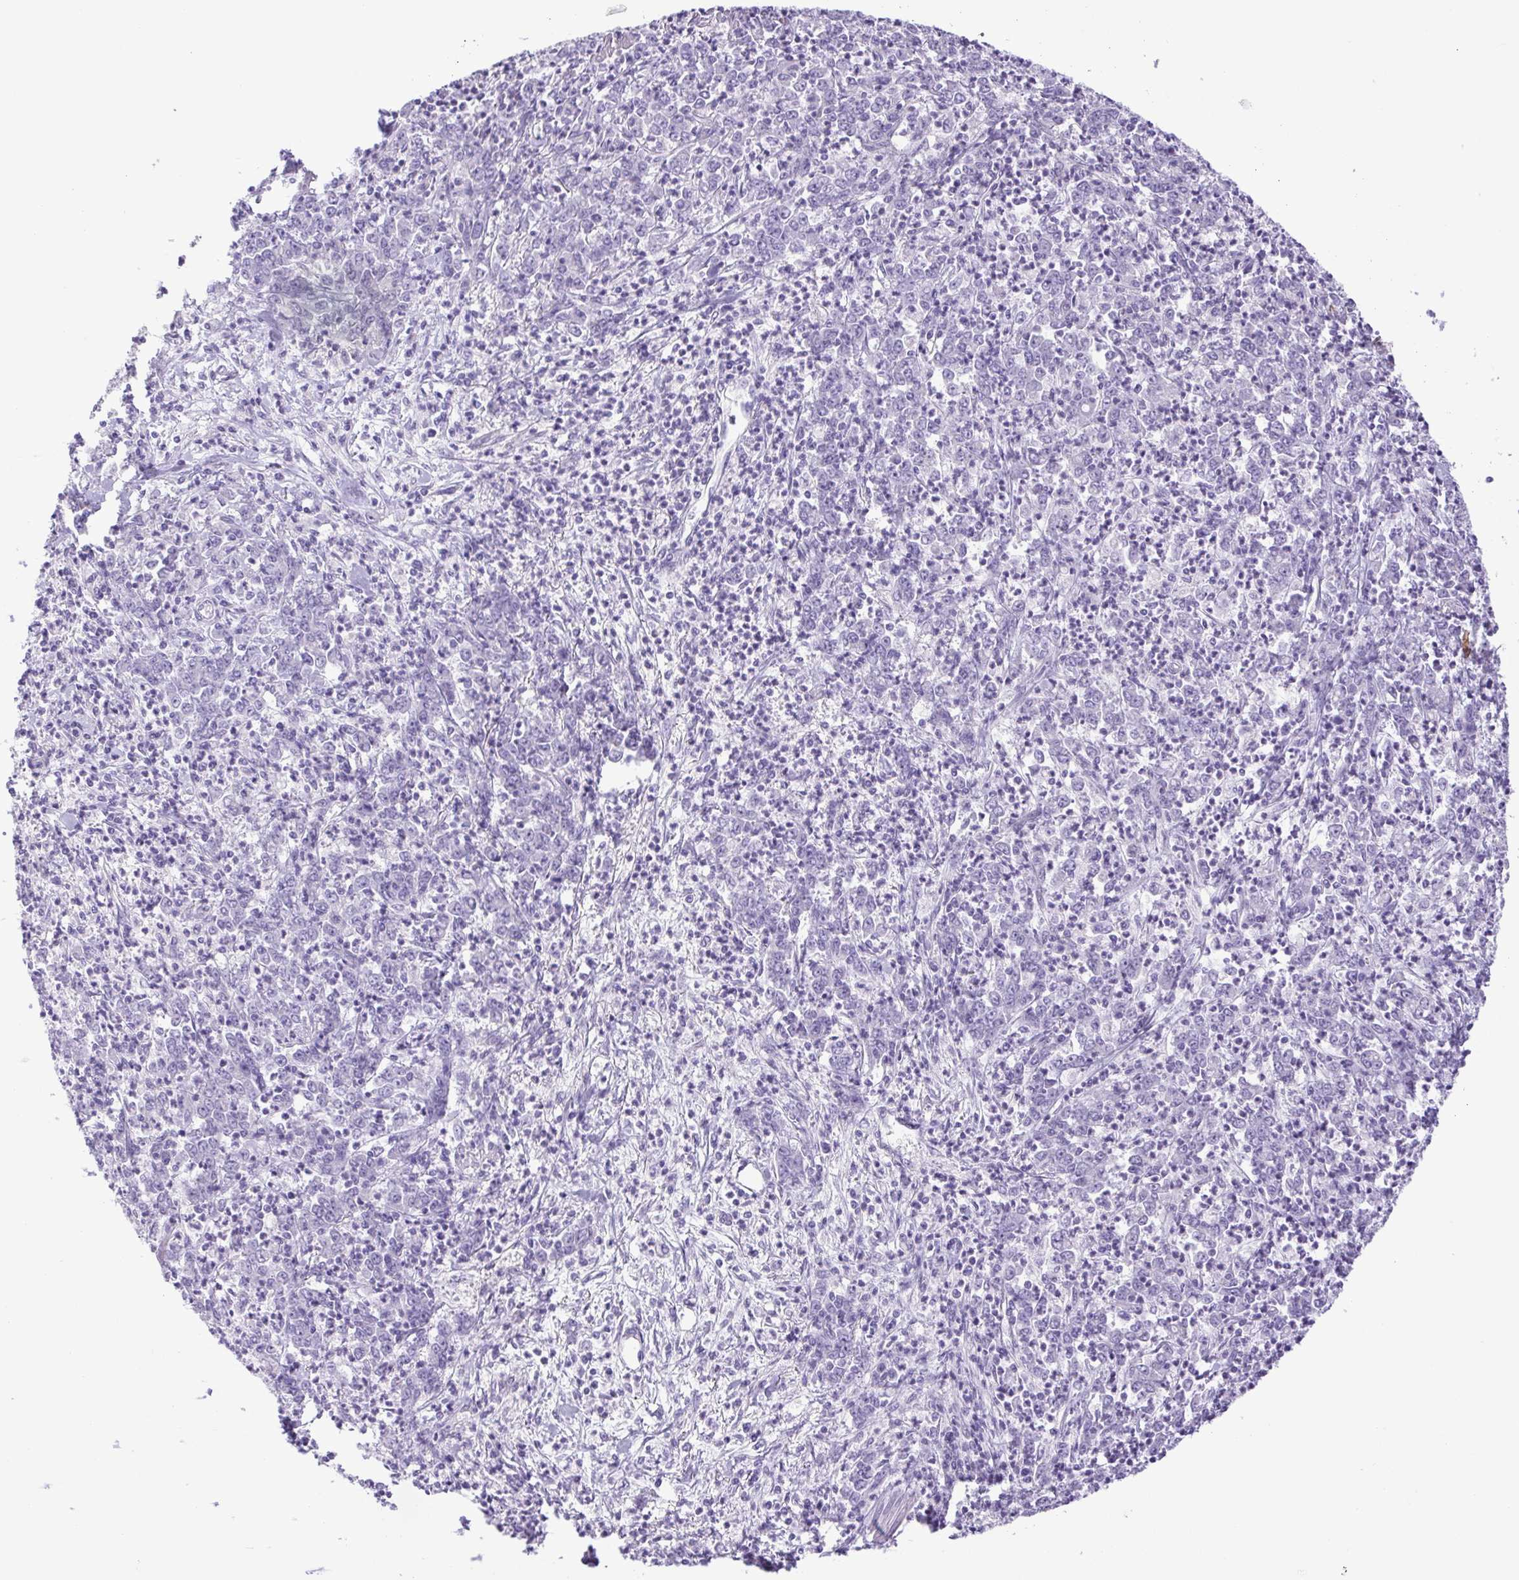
{"staining": {"intensity": "negative", "quantity": "none", "location": "none"}, "tissue": "stomach cancer", "cell_type": "Tumor cells", "image_type": "cancer", "snomed": [{"axis": "morphology", "description": "Adenocarcinoma, NOS"}, {"axis": "topography", "description": "Stomach, lower"}], "caption": "The photomicrograph reveals no staining of tumor cells in adenocarcinoma (stomach).", "gene": "CDSN", "patient": {"sex": "female", "age": 71}}